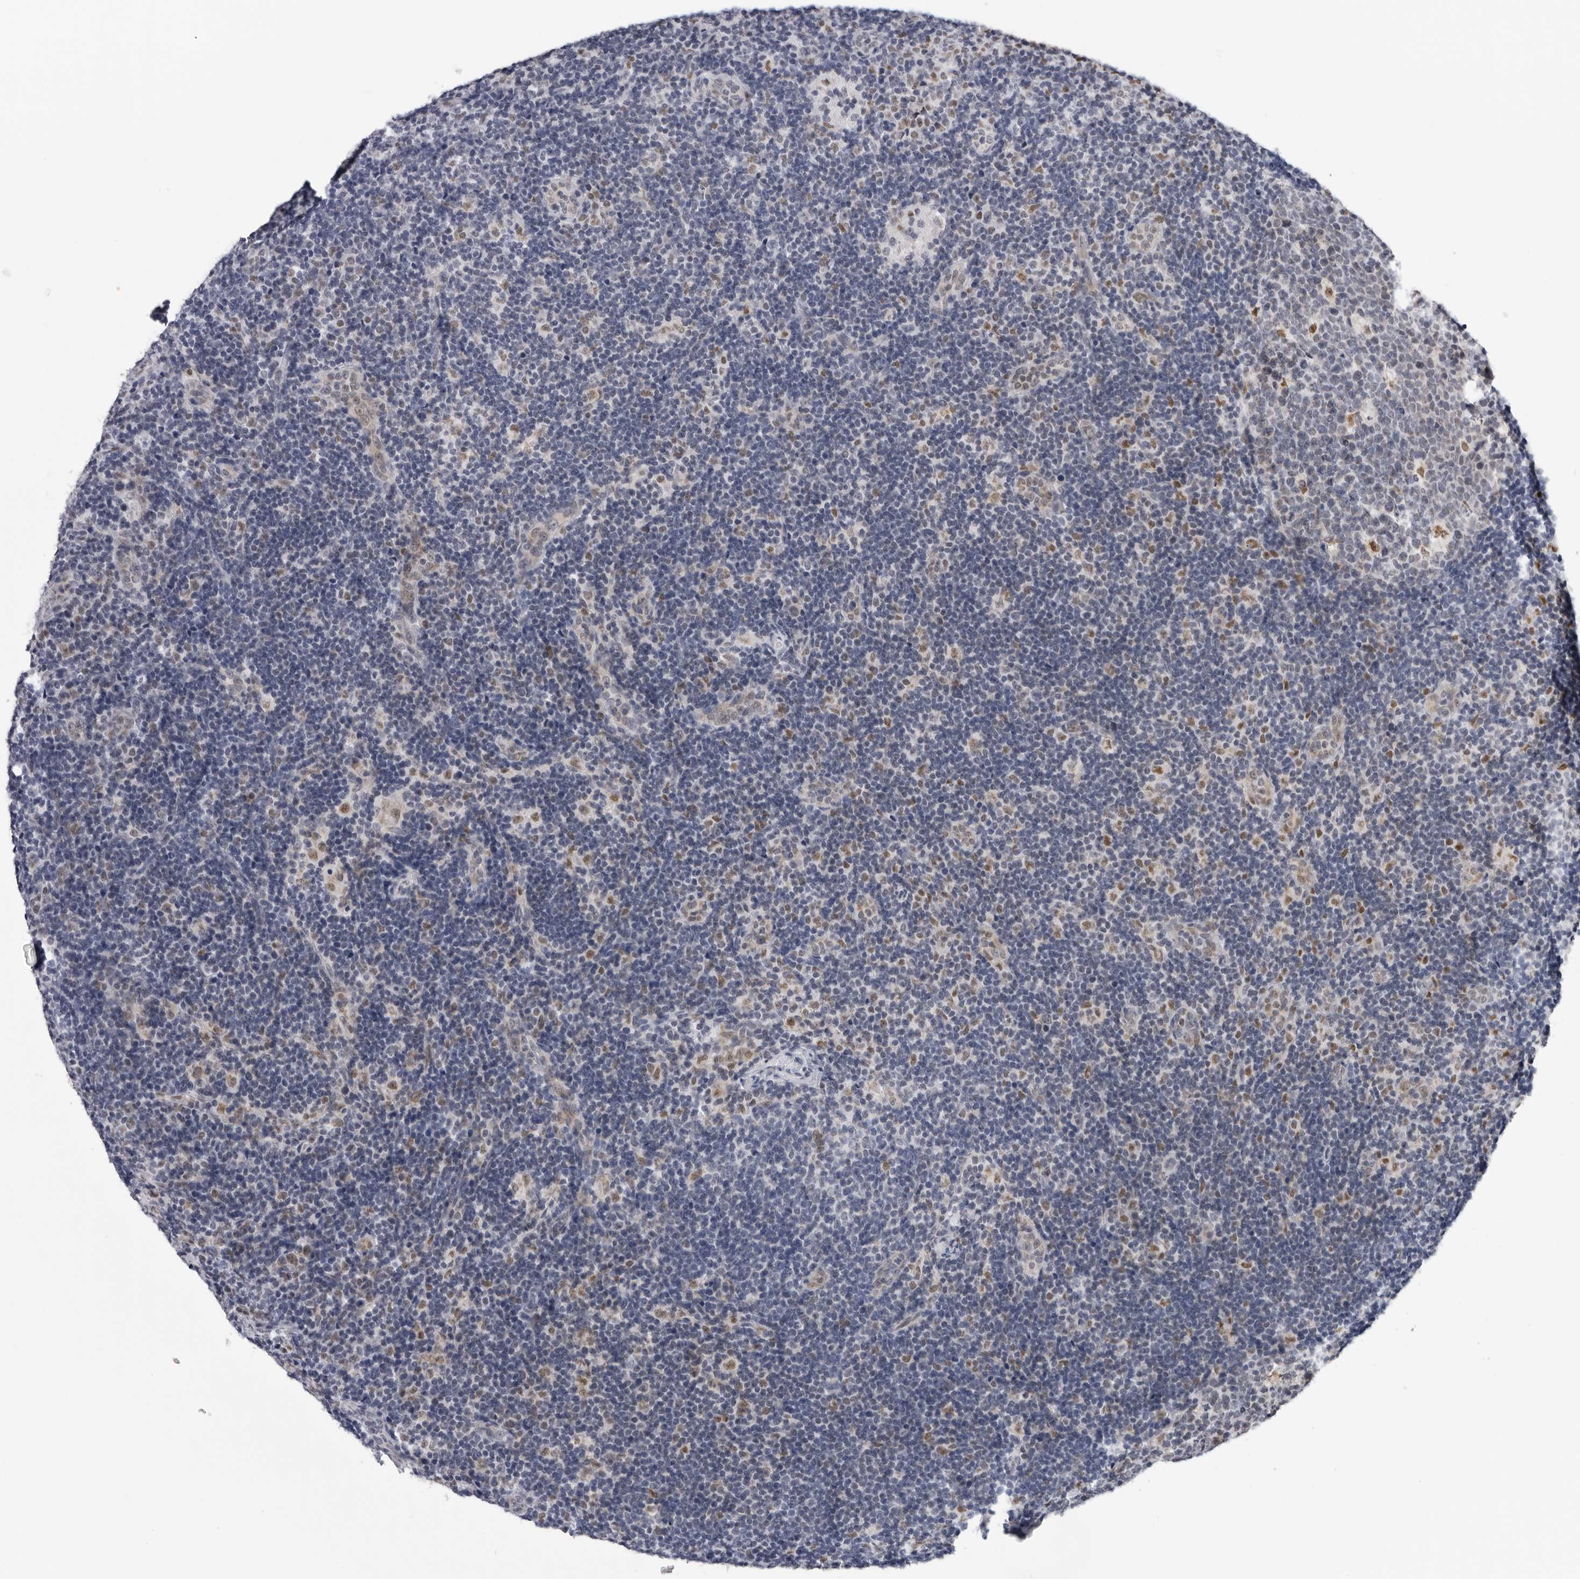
{"staining": {"intensity": "negative", "quantity": "none", "location": "none"}, "tissue": "lymph node", "cell_type": "Germinal center cells", "image_type": "normal", "snomed": [{"axis": "morphology", "description": "Normal tissue, NOS"}, {"axis": "topography", "description": "Lymph node"}], "caption": "There is no significant expression in germinal center cells of lymph node.", "gene": "CPT2", "patient": {"sex": "female", "age": 22}}